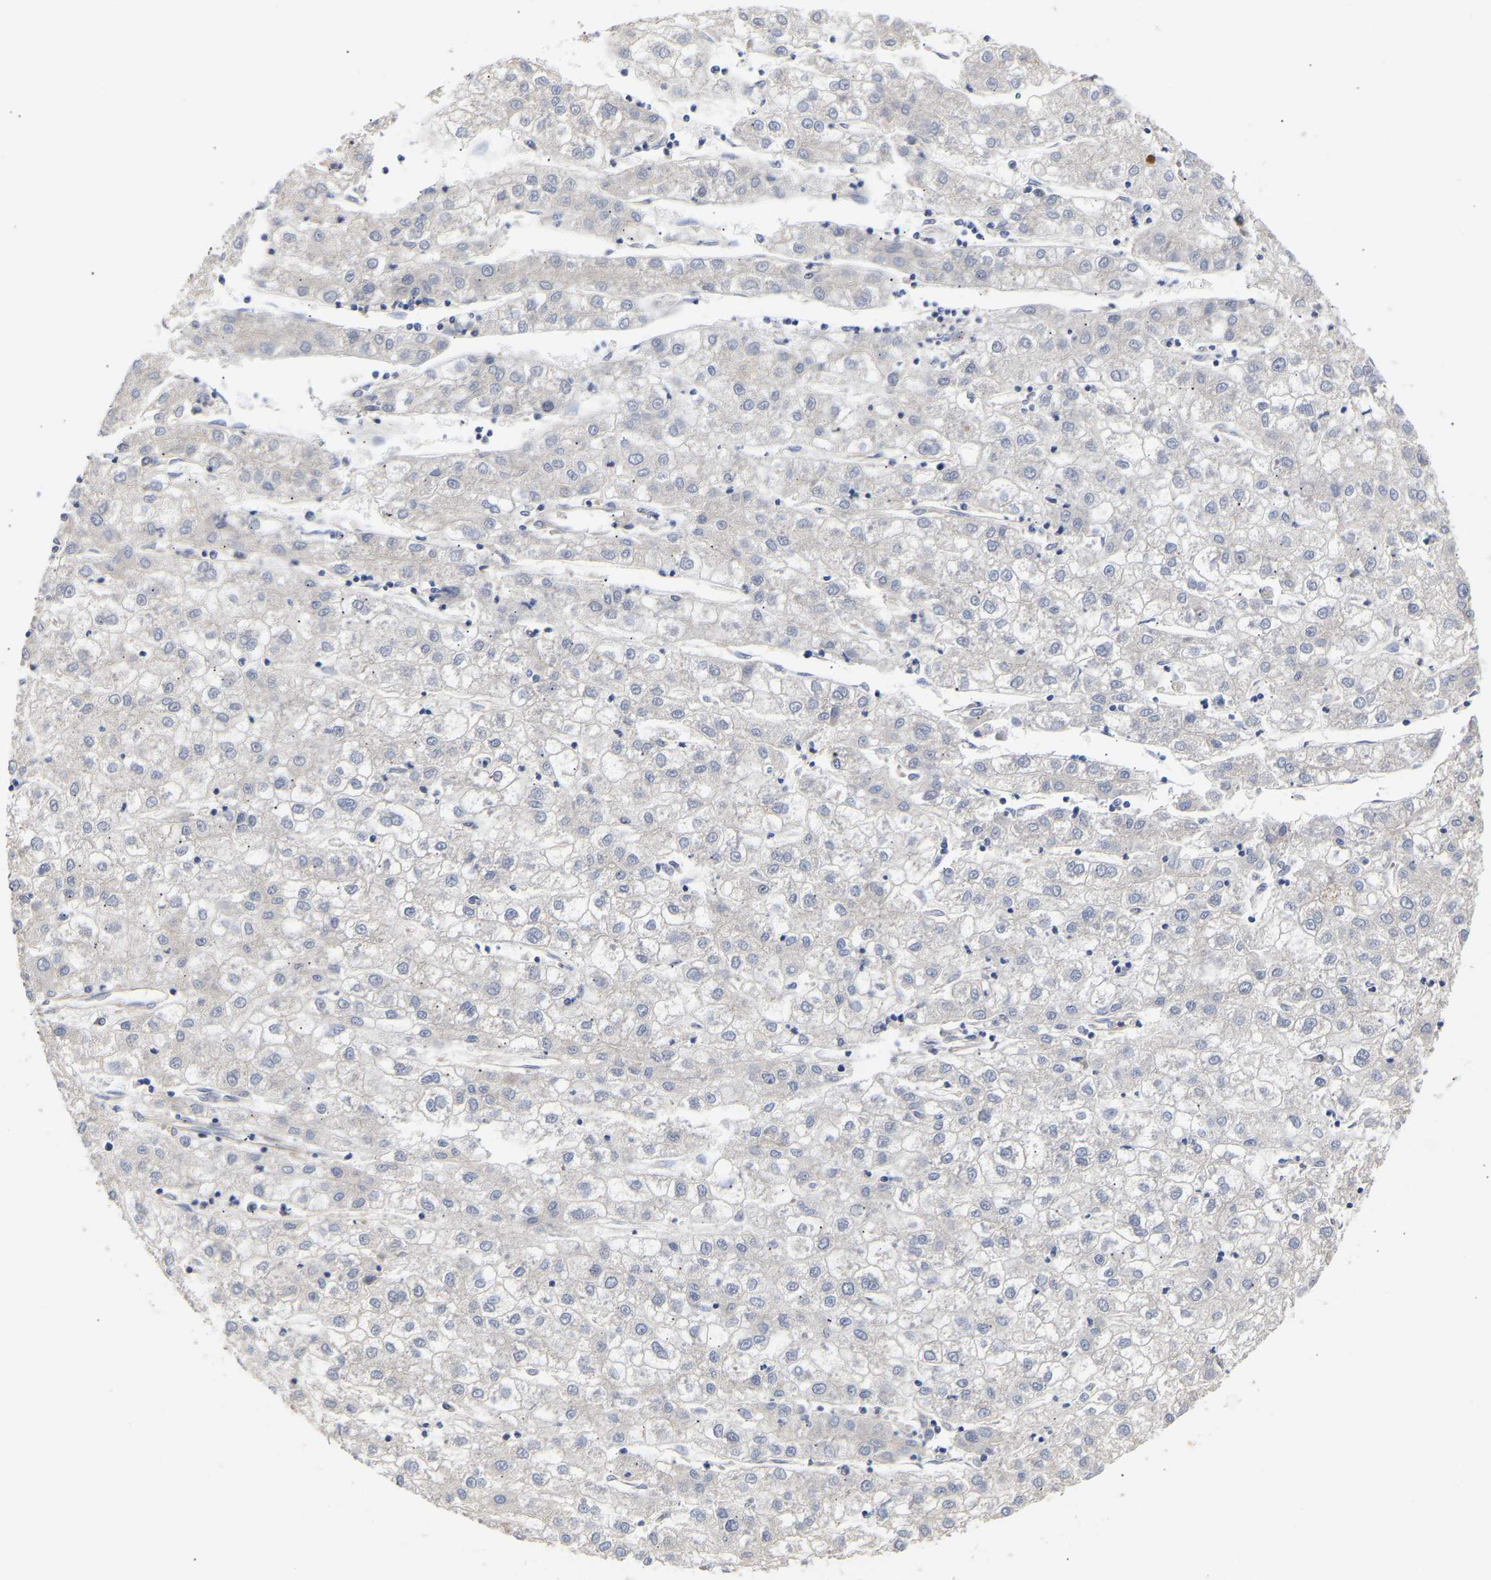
{"staining": {"intensity": "negative", "quantity": "none", "location": "none"}, "tissue": "liver cancer", "cell_type": "Tumor cells", "image_type": "cancer", "snomed": [{"axis": "morphology", "description": "Carcinoma, Hepatocellular, NOS"}, {"axis": "topography", "description": "Liver"}], "caption": "This is an immunohistochemistry photomicrograph of human liver hepatocellular carcinoma. There is no positivity in tumor cells.", "gene": "KASH5", "patient": {"sex": "male", "age": 72}}